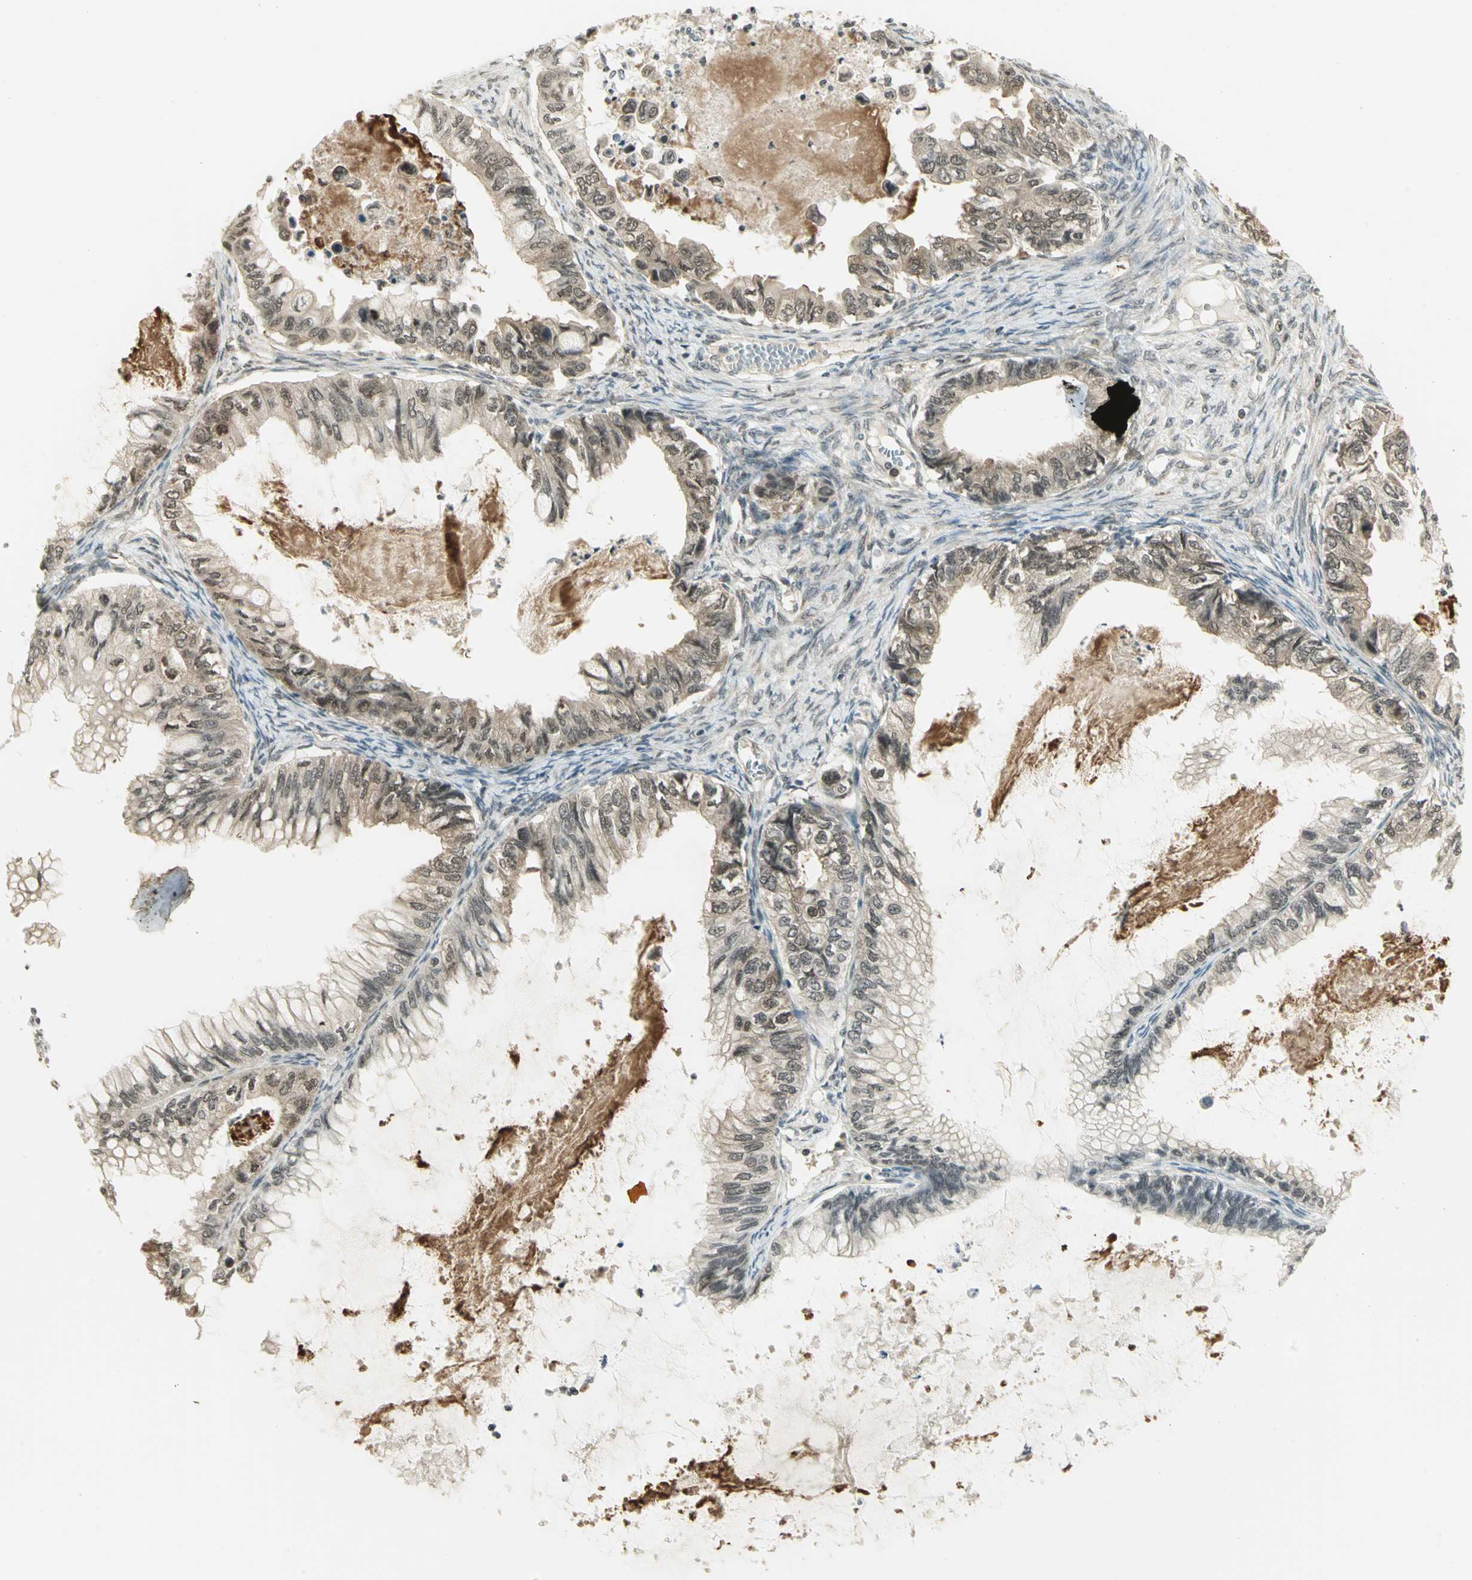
{"staining": {"intensity": "weak", "quantity": ">75%", "location": "cytoplasmic/membranous"}, "tissue": "ovarian cancer", "cell_type": "Tumor cells", "image_type": "cancer", "snomed": [{"axis": "morphology", "description": "Cystadenocarcinoma, mucinous, NOS"}, {"axis": "topography", "description": "Ovary"}], "caption": "An immunohistochemistry (IHC) histopathology image of neoplastic tissue is shown. Protein staining in brown labels weak cytoplasmic/membranous positivity in ovarian cancer (mucinous cystadenocarcinoma) within tumor cells.", "gene": "CDC34", "patient": {"sex": "female", "age": 80}}